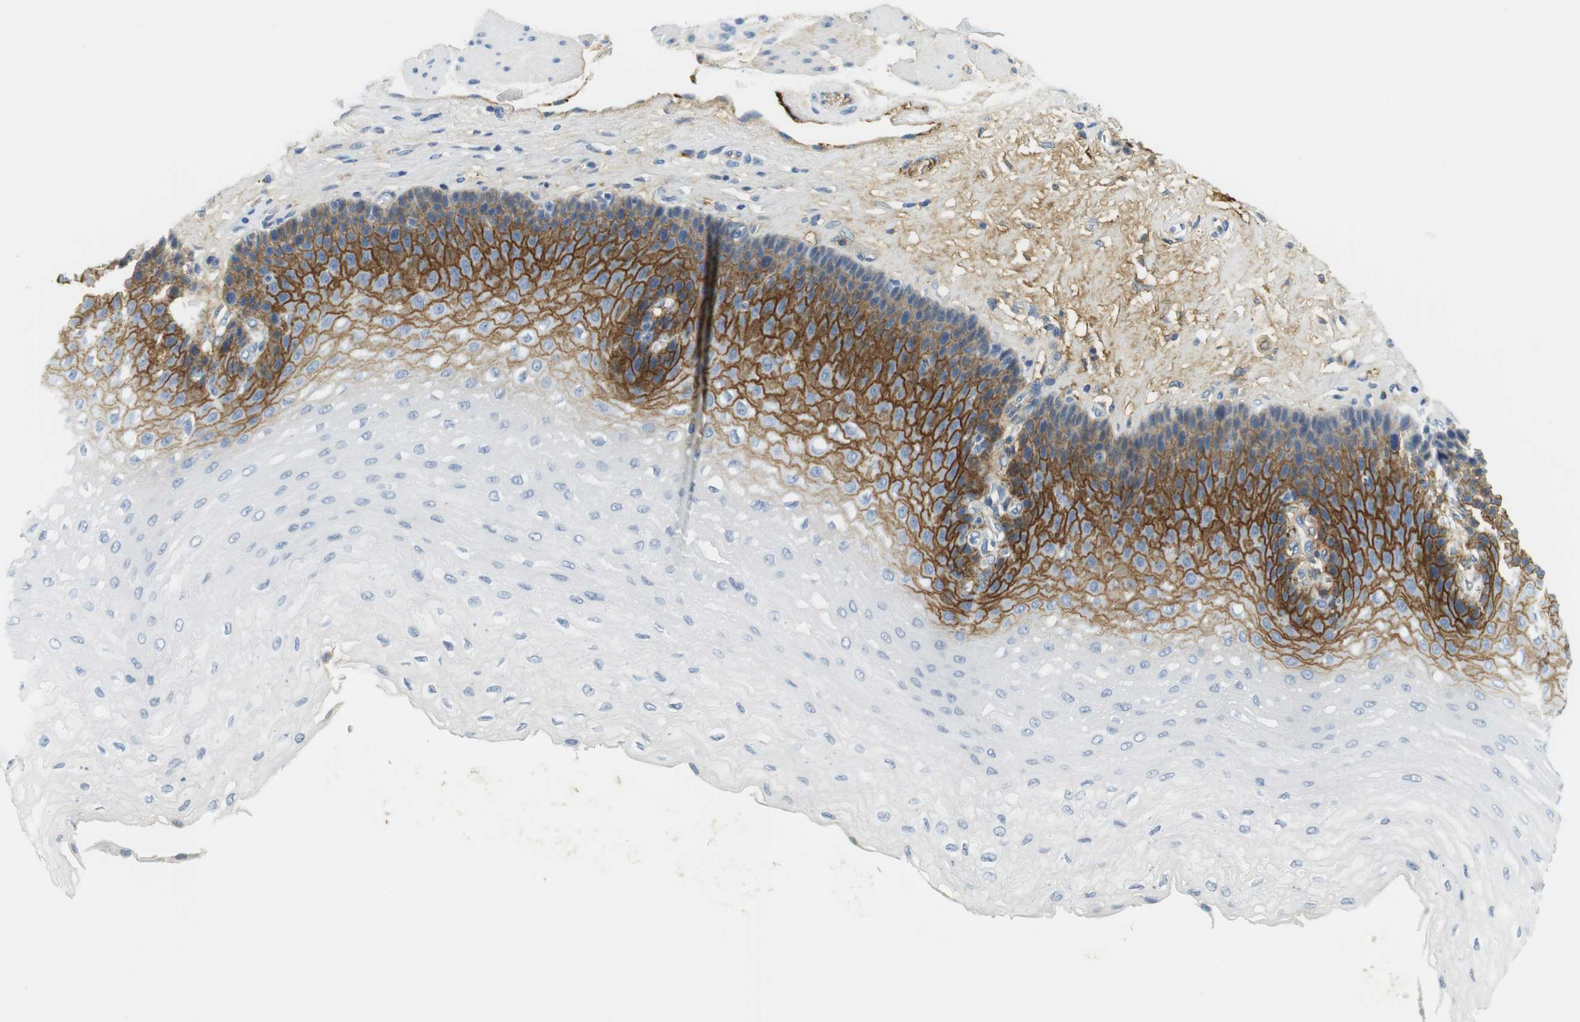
{"staining": {"intensity": "moderate", "quantity": "25%-75%", "location": "cytoplasmic/membranous"}, "tissue": "esophagus", "cell_type": "Squamous epithelial cells", "image_type": "normal", "snomed": [{"axis": "morphology", "description": "Normal tissue, NOS"}, {"axis": "topography", "description": "Esophagus"}], "caption": "Brown immunohistochemical staining in unremarkable esophagus exhibits moderate cytoplasmic/membranous expression in approximately 25%-75% of squamous epithelial cells.", "gene": "APOB", "patient": {"sex": "female", "age": 72}}